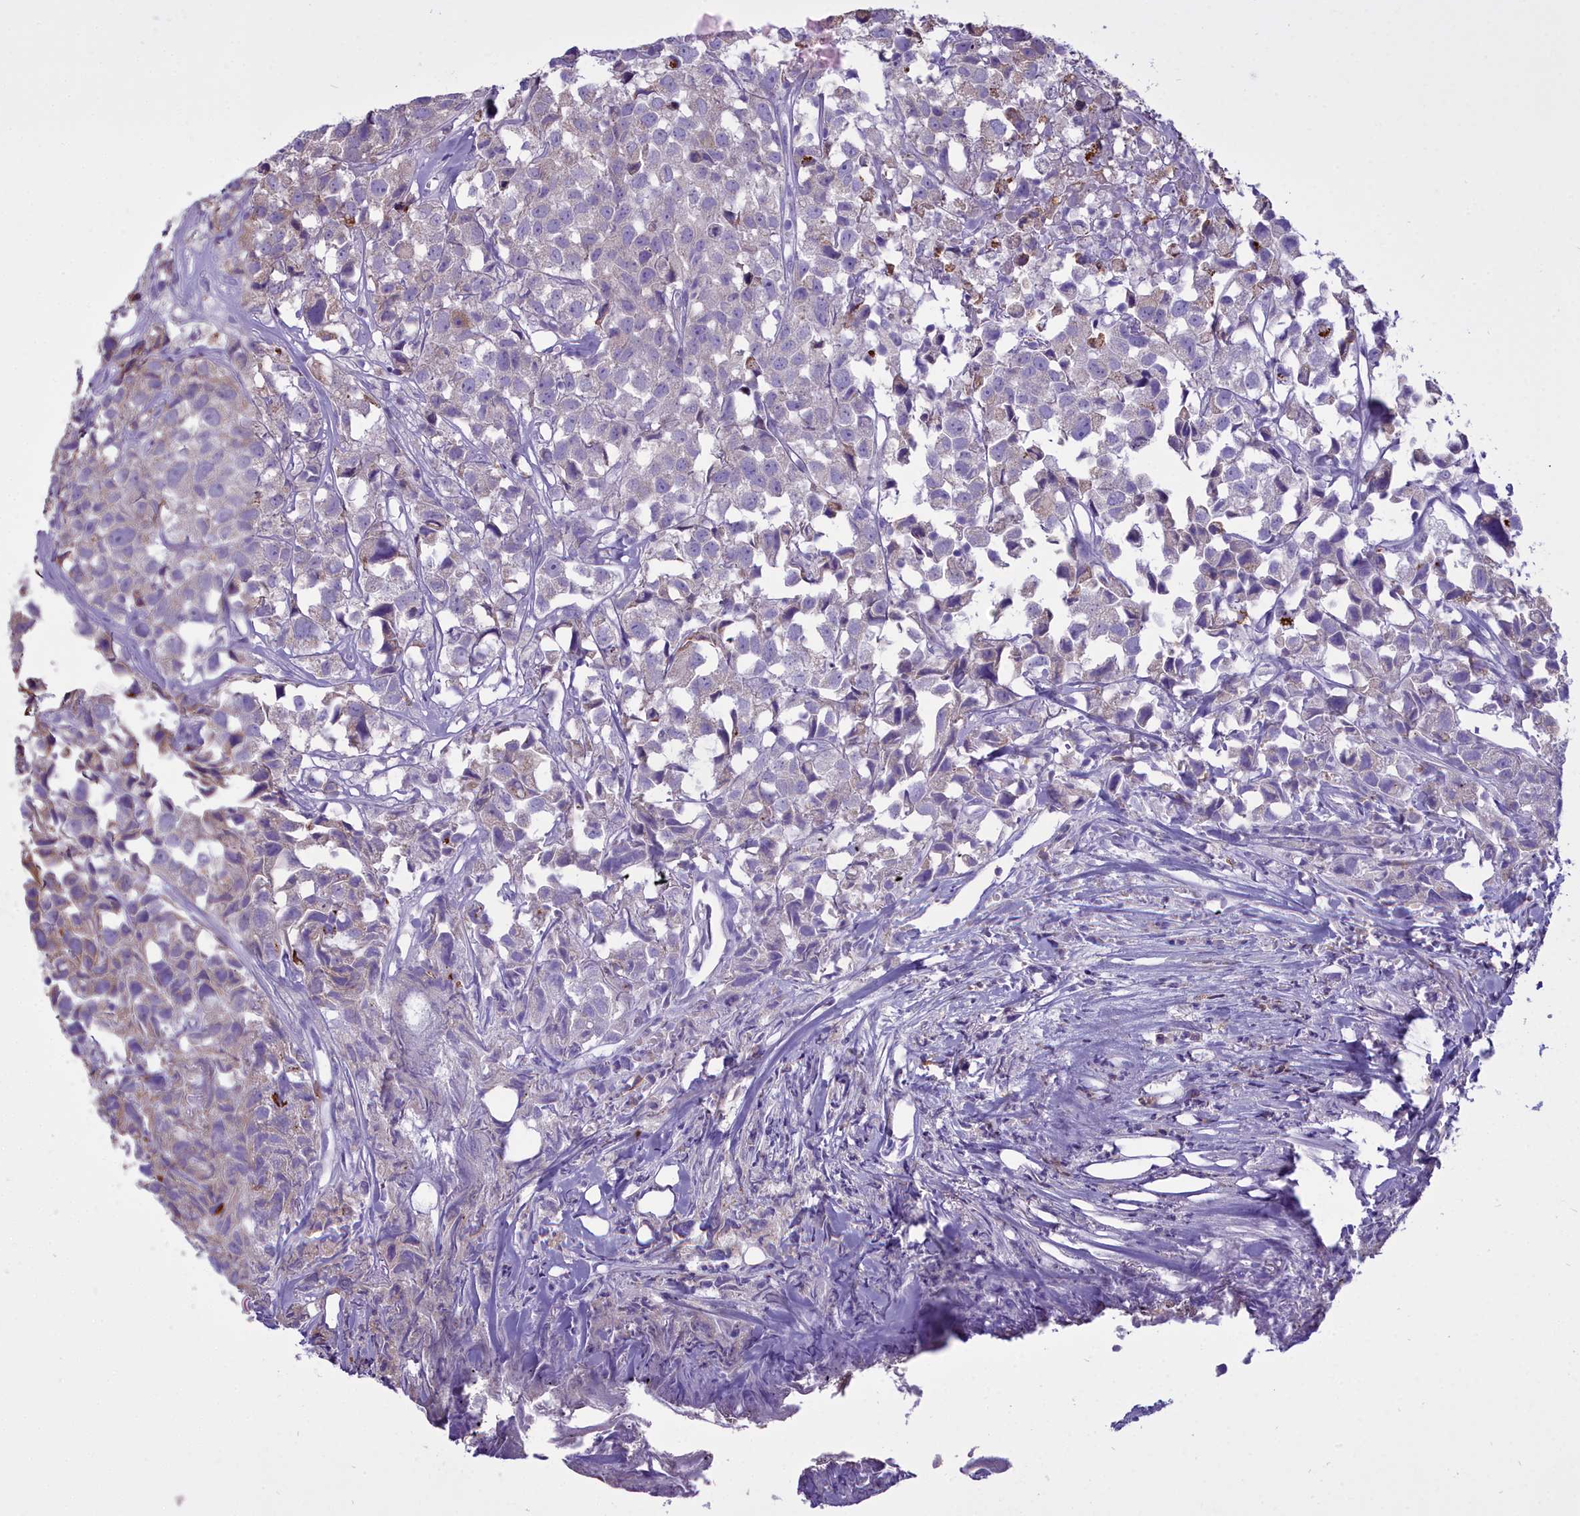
{"staining": {"intensity": "negative", "quantity": "none", "location": "none"}, "tissue": "urothelial cancer", "cell_type": "Tumor cells", "image_type": "cancer", "snomed": [{"axis": "morphology", "description": "Urothelial carcinoma, High grade"}, {"axis": "topography", "description": "Urinary bladder"}], "caption": "Protein analysis of urothelial cancer shows no significant staining in tumor cells.", "gene": "CD5", "patient": {"sex": "female", "age": 75}}